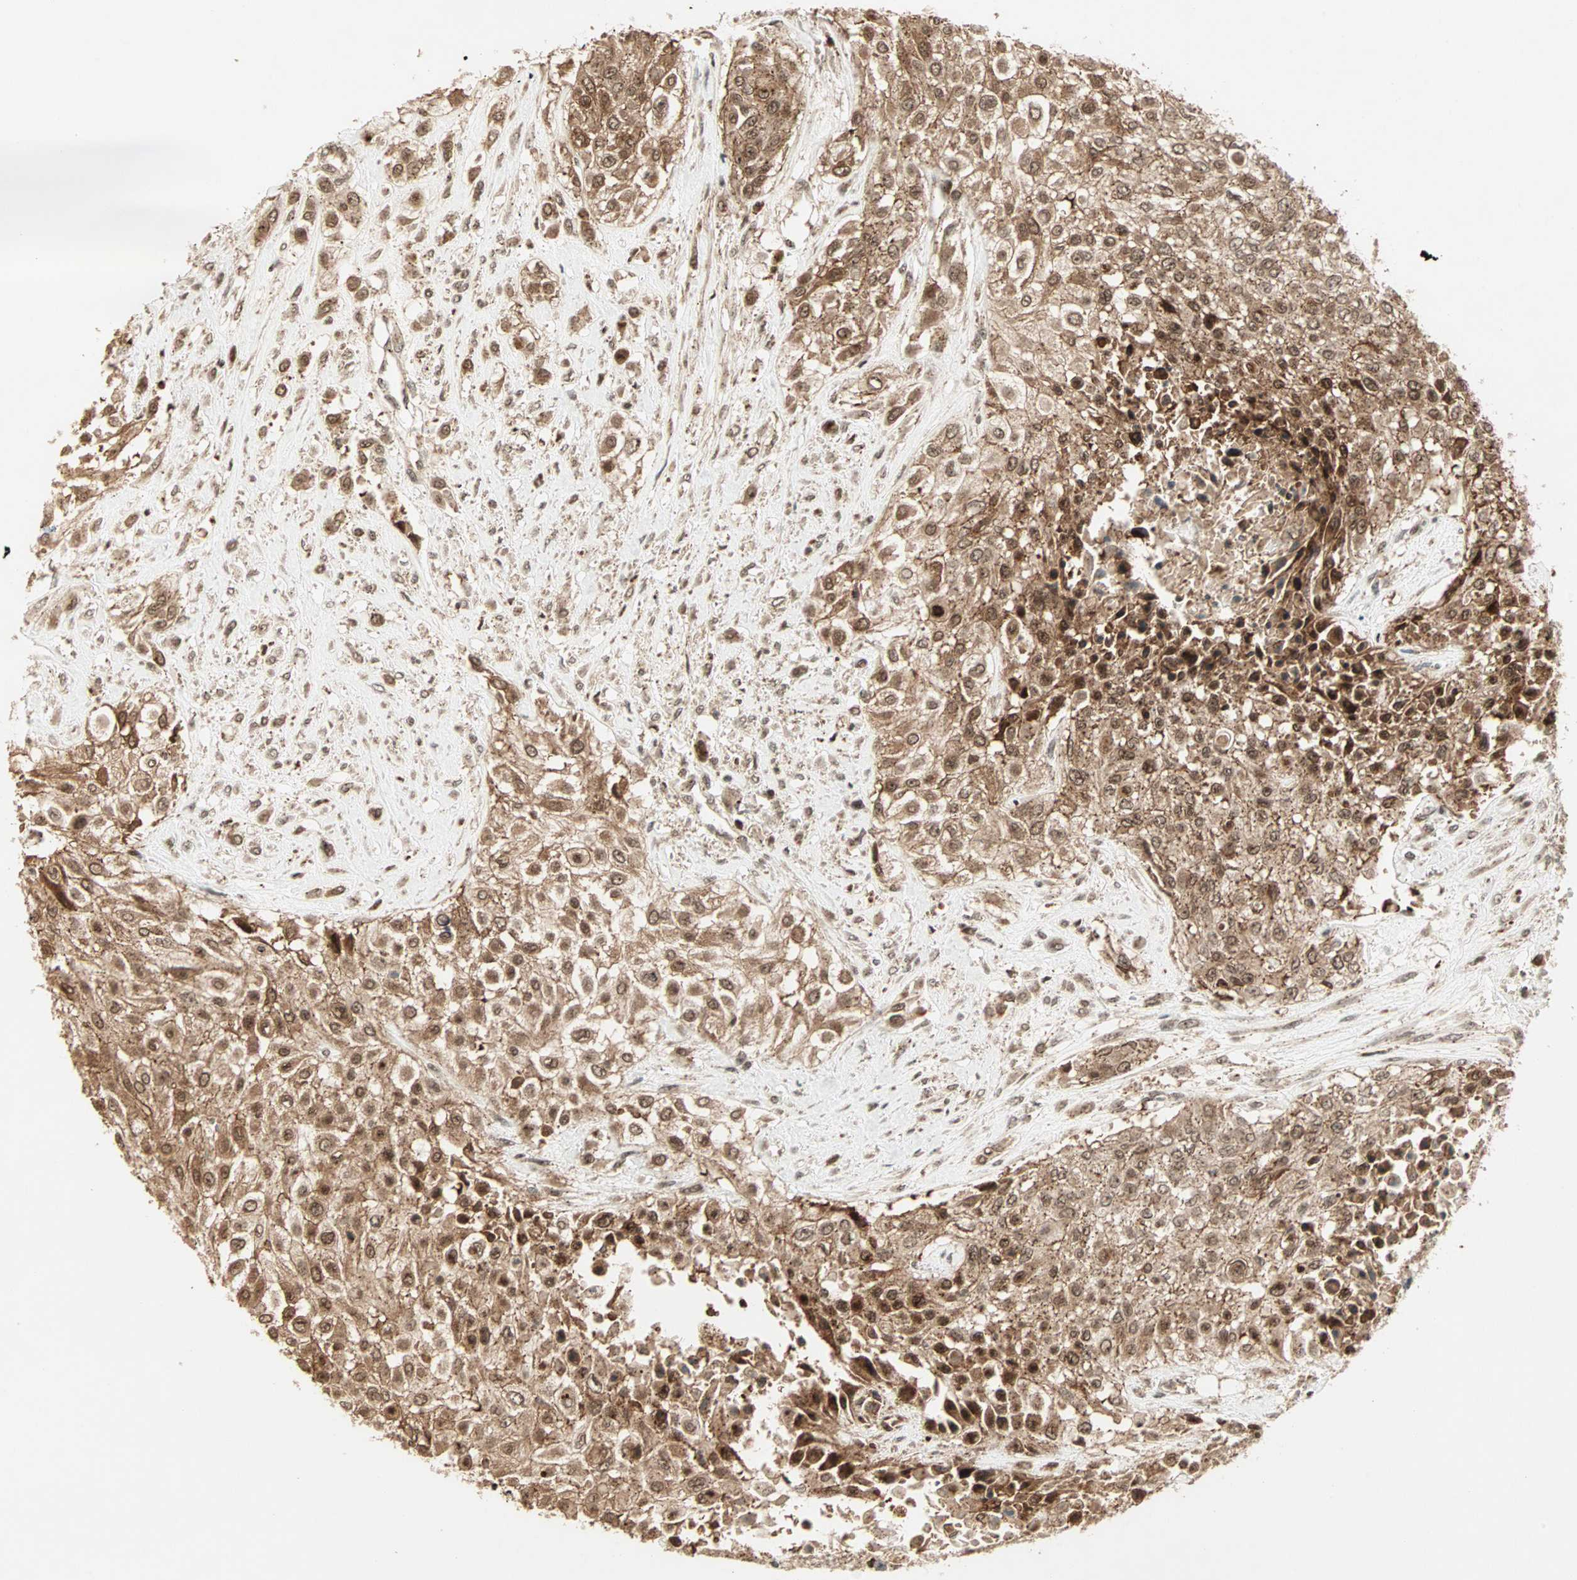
{"staining": {"intensity": "strong", "quantity": ">75%", "location": "cytoplasmic/membranous,nuclear"}, "tissue": "urothelial cancer", "cell_type": "Tumor cells", "image_type": "cancer", "snomed": [{"axis": "morphology", "description": "Urothelial carcinoma, High grade"}, {"axis": "topography", "description": "Urinary bladder"}], "caption": "High-grade urothelial carcinoma stained for a protein (brown) displays strong cytoplasmic/membranous and nuclear positive staining in approximately >75% of tumor cells.", "gene": "ZBED9", "patient": {"sex": "male", "age": 57}}